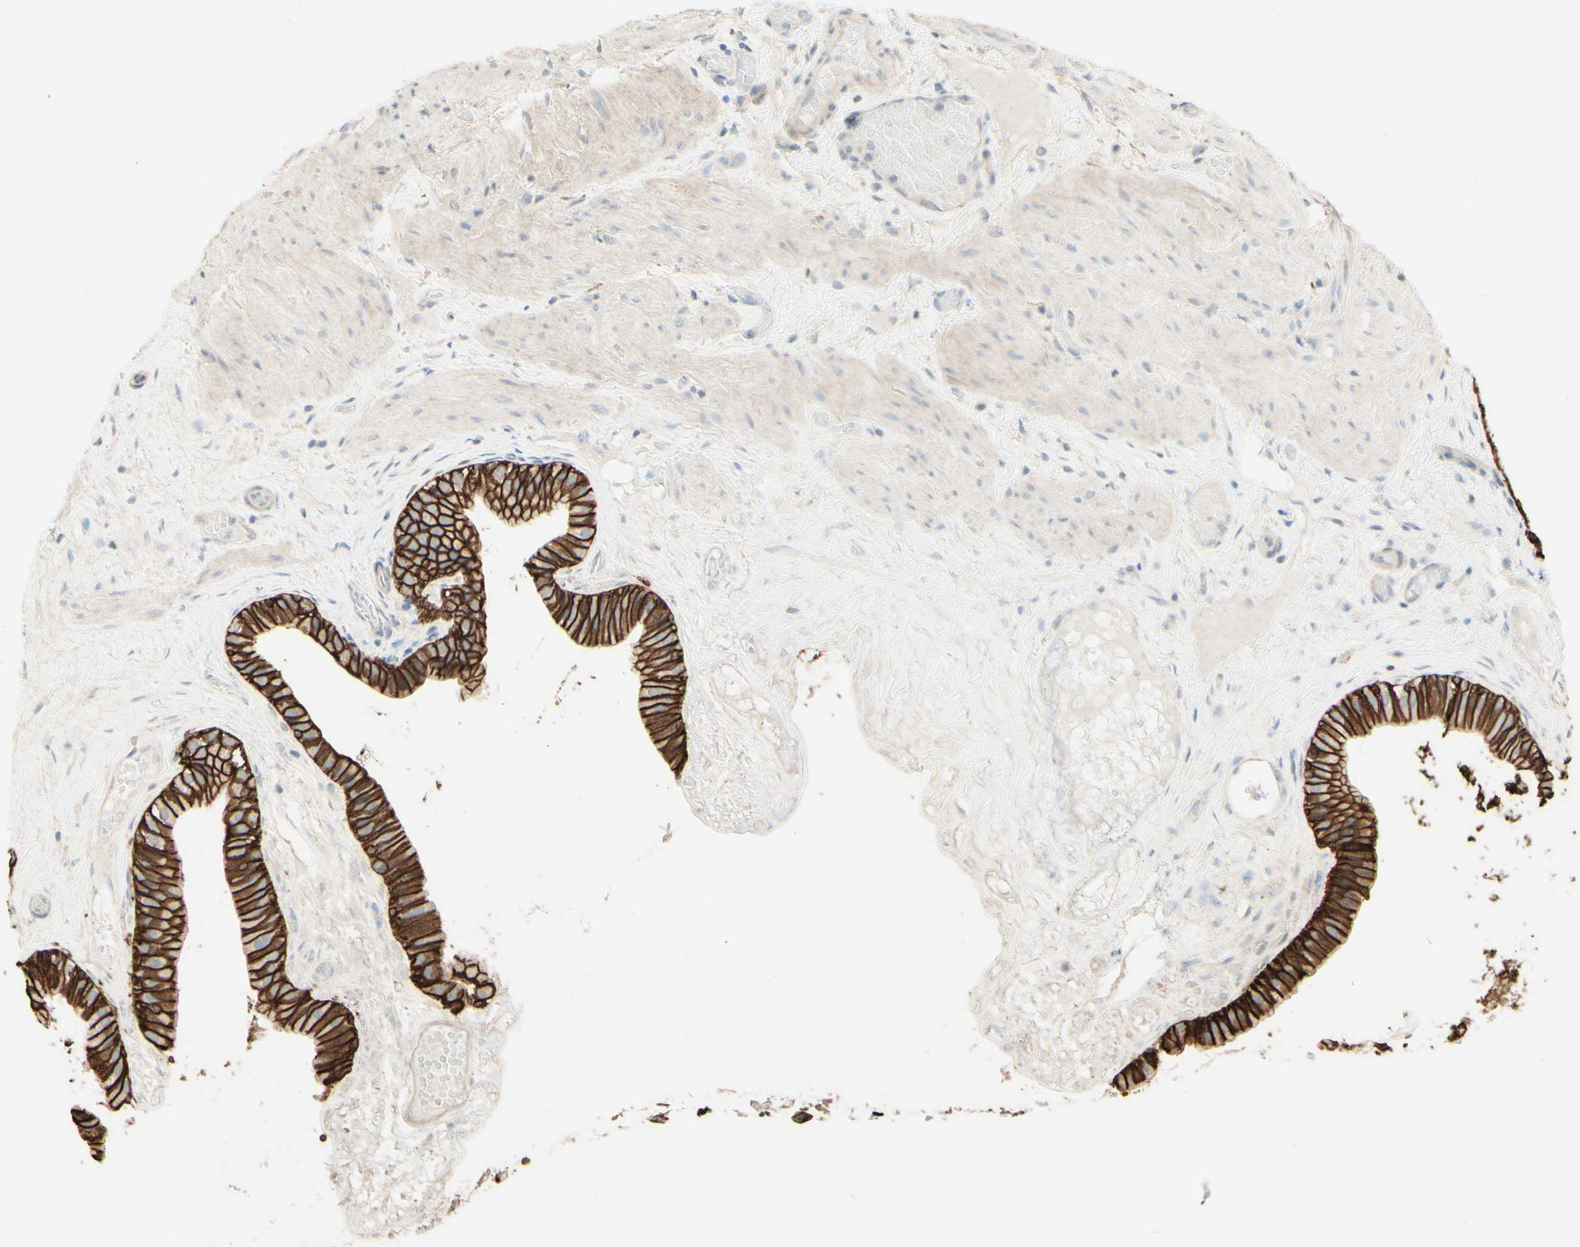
{"staining": {"intensity": "strong", "quantity": ">75%", "location": "cytoplasmic/membranous"}, "tissue": "gallbladder", "cell_type": "Glandular cells", "image_type": "normal", "snomed": [{"axis": "morphology", "description": "Normal tissue, NOS"}, {"axis": "topography", "description": "Gallbladder"}], "caption": "This is a micrograph of IHC staining of unremarkable gallbladder, which shows strong staining in the cytoplasmic/membranous of glandular cells.", "gene": "RNF149", "patient": {"sex": "female", "age": 26}}